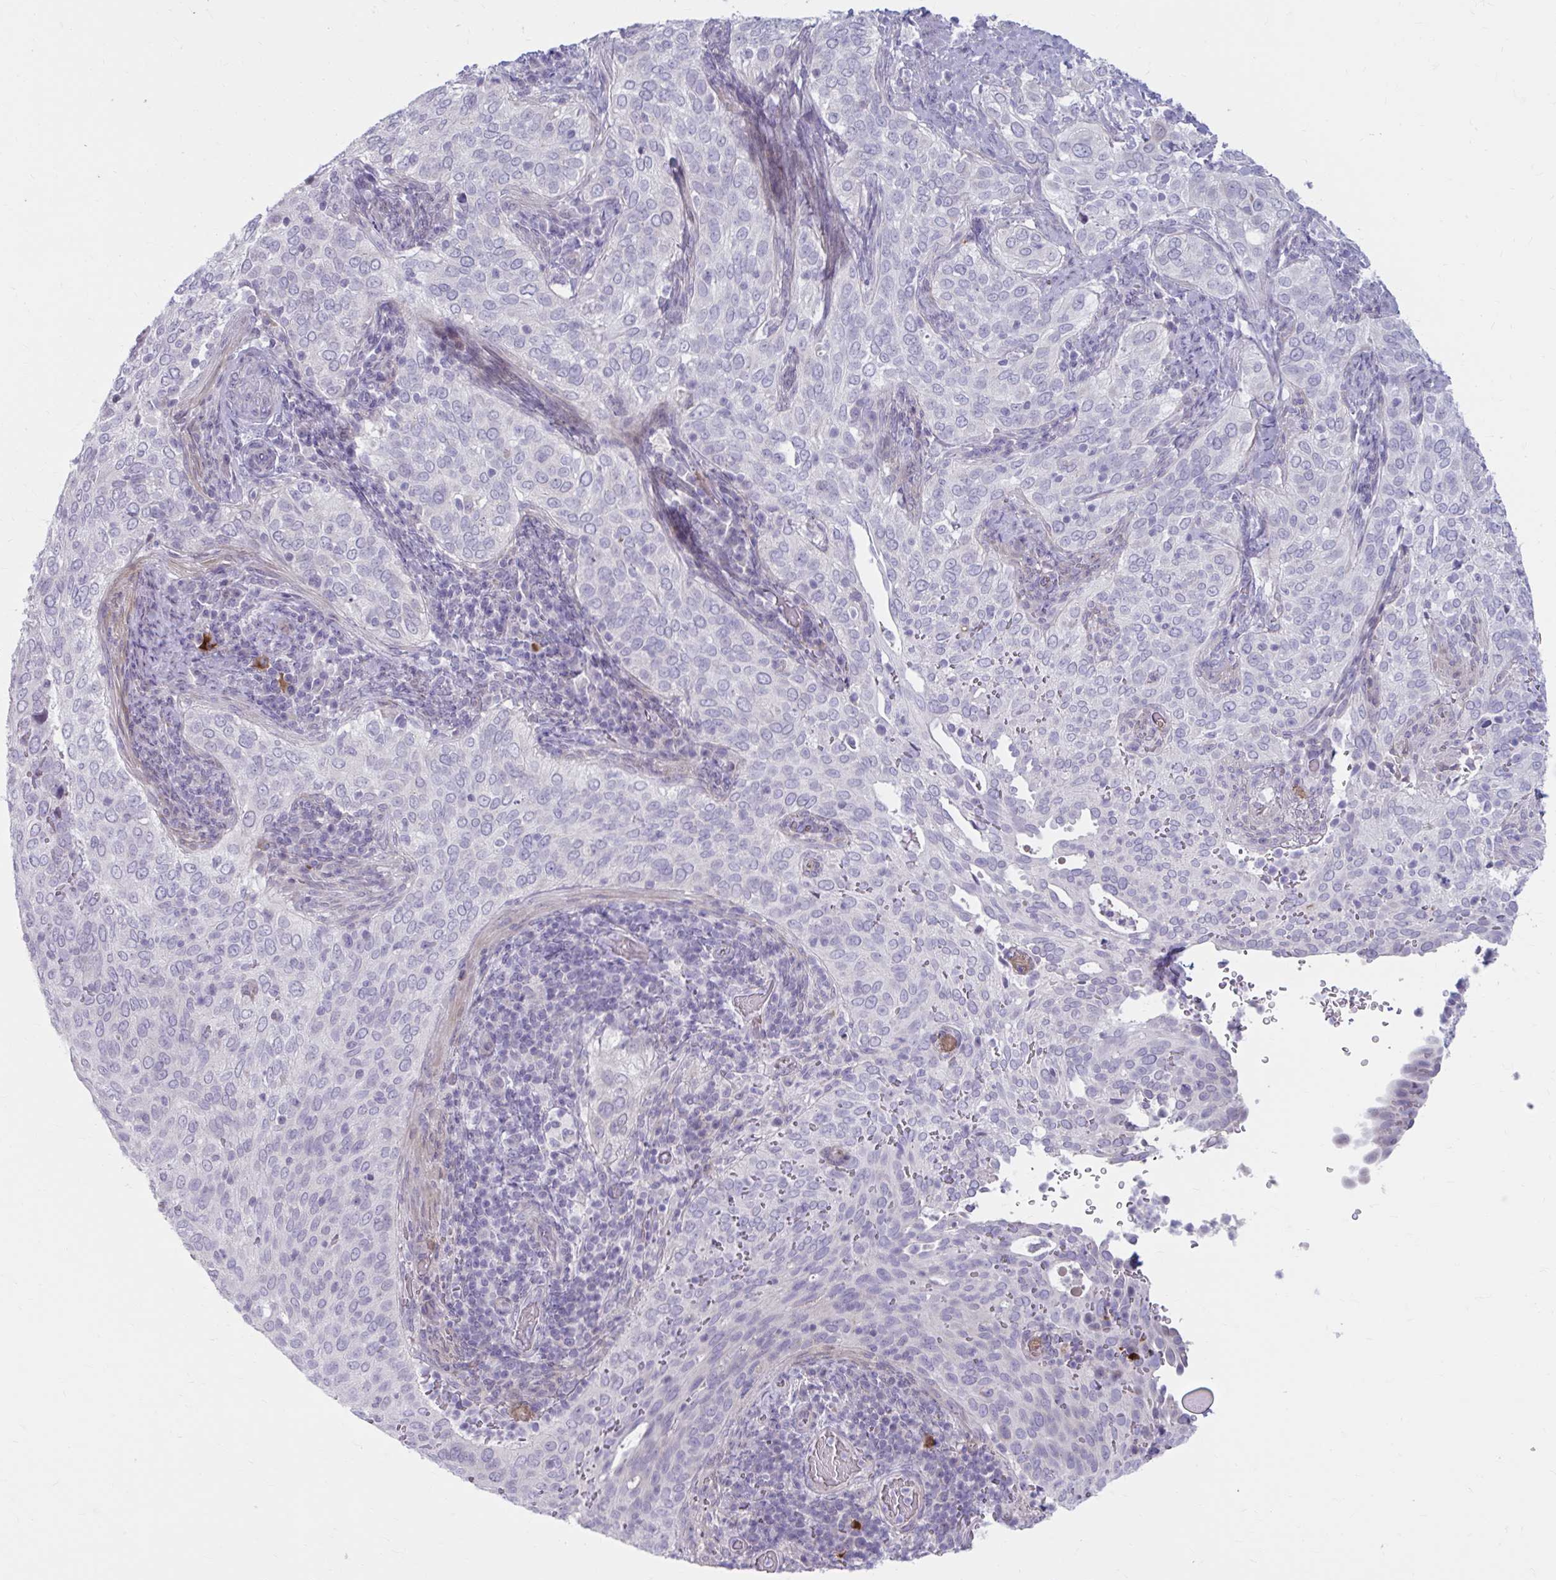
{"staining": {"intensity": "negative", "quantity": "none", "location": "none"}, "tissue": "cervical cancer", "cell_type": "Tumor cells", "image_type": "cancer", "snomed": [{"axis": "morphology", "description": "Squamous cell carcinoma, NOS"}, {"axis": "topography", "description": "Cervix"}], "caption": "This is an immunohistochemistry histopathology image of human cervical cancer. There is no expression in tumor cells.", "gene": "MSMO1", "patient": {"sex": "female", "age": 38}}